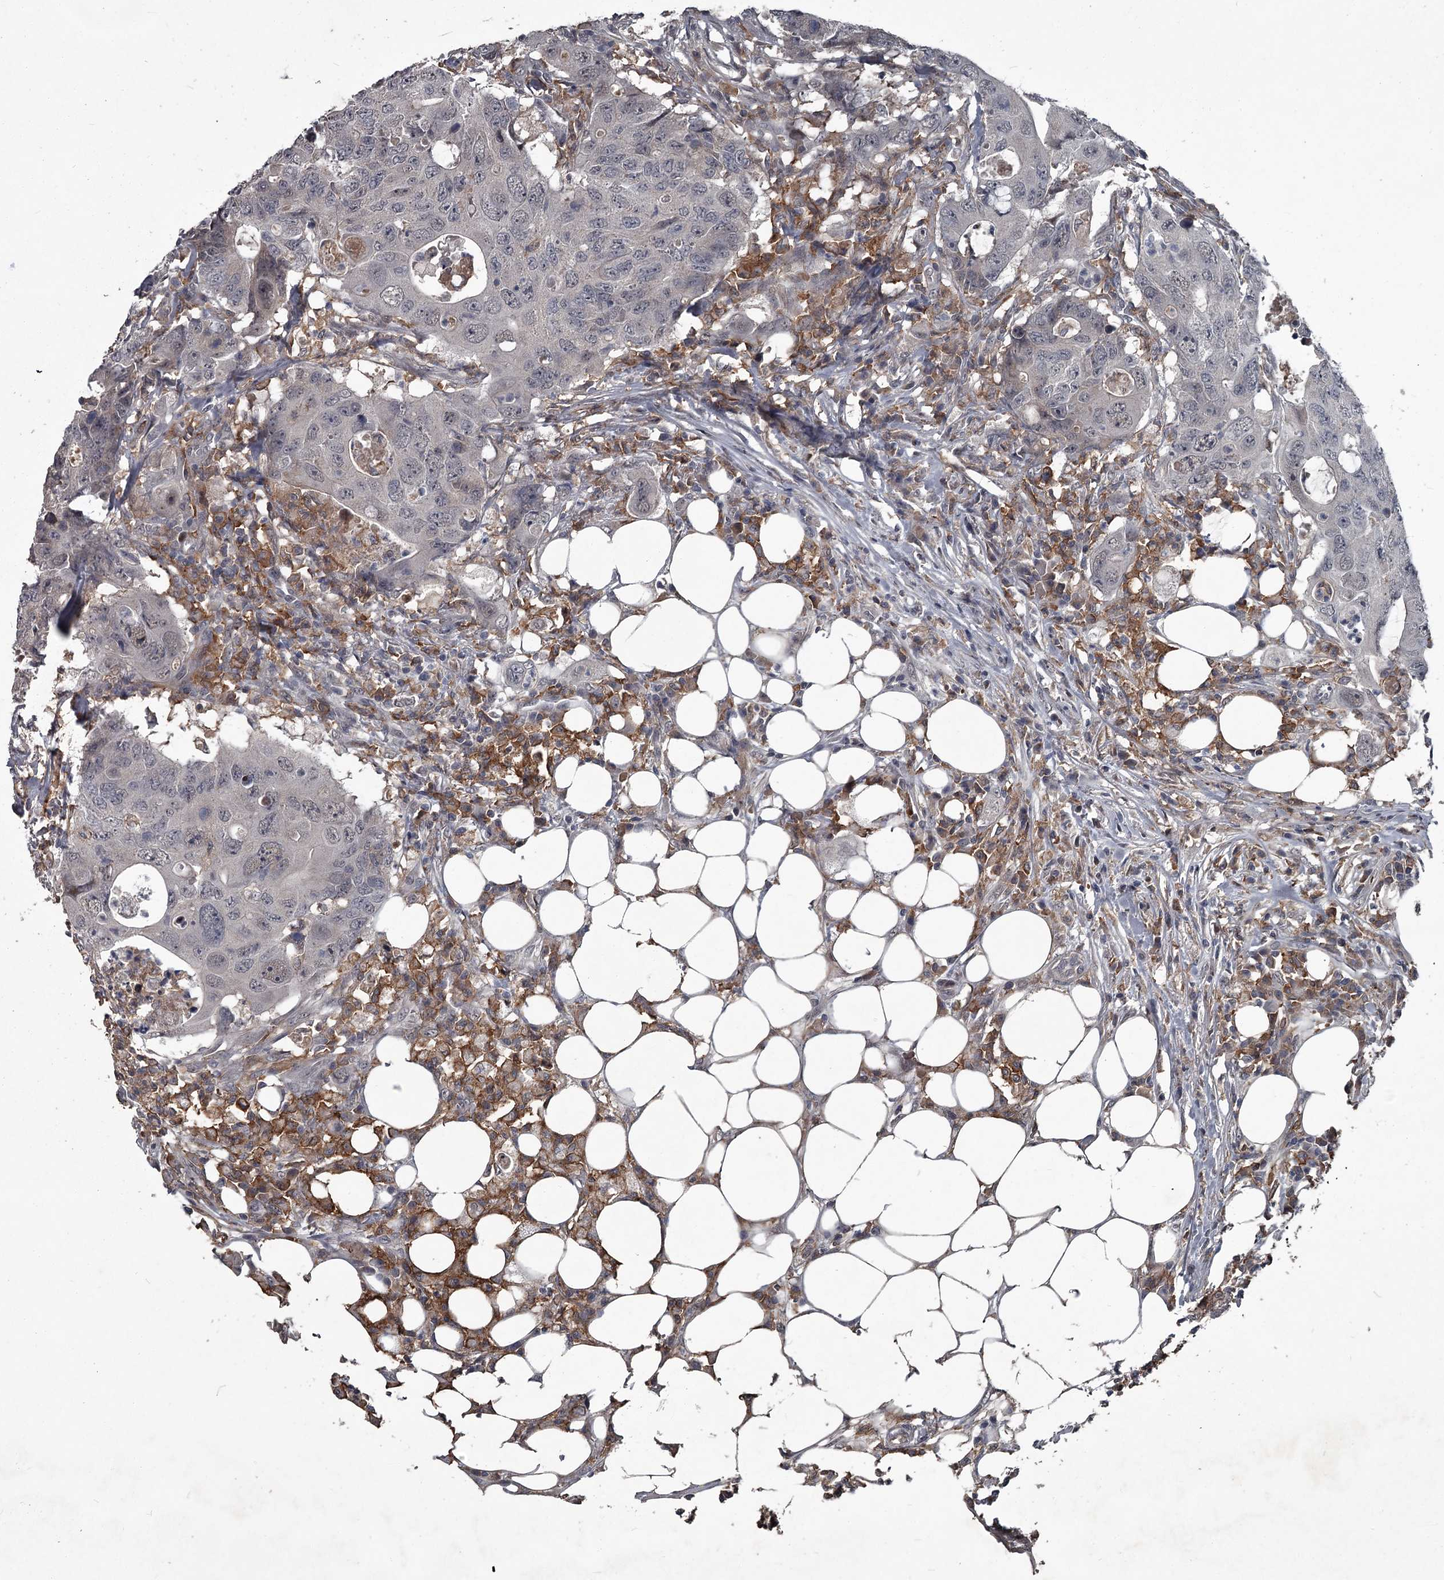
{"staining": {"intensity": "negative", "quantity": "none", "location": "none"}, "tissue": "colorectal cancer", "cell_type": "Tumor cells", "image_type": "cancer", "snomed": [{"axis": "morphology", "description": "Adenocarcinoma, NOS"}, {"axis": "topography", "description": "Colon"}], "caption": "An IHC histopathology image of colorectal adenocarcinoma is shown. There is no staining in tumor cells of colorectal adenocarcinoma. (DAB immunohistochemistry (IHC), high magnification).", "gene": "FLVCR2", "patient": {"sex": "male", "age": 71}}